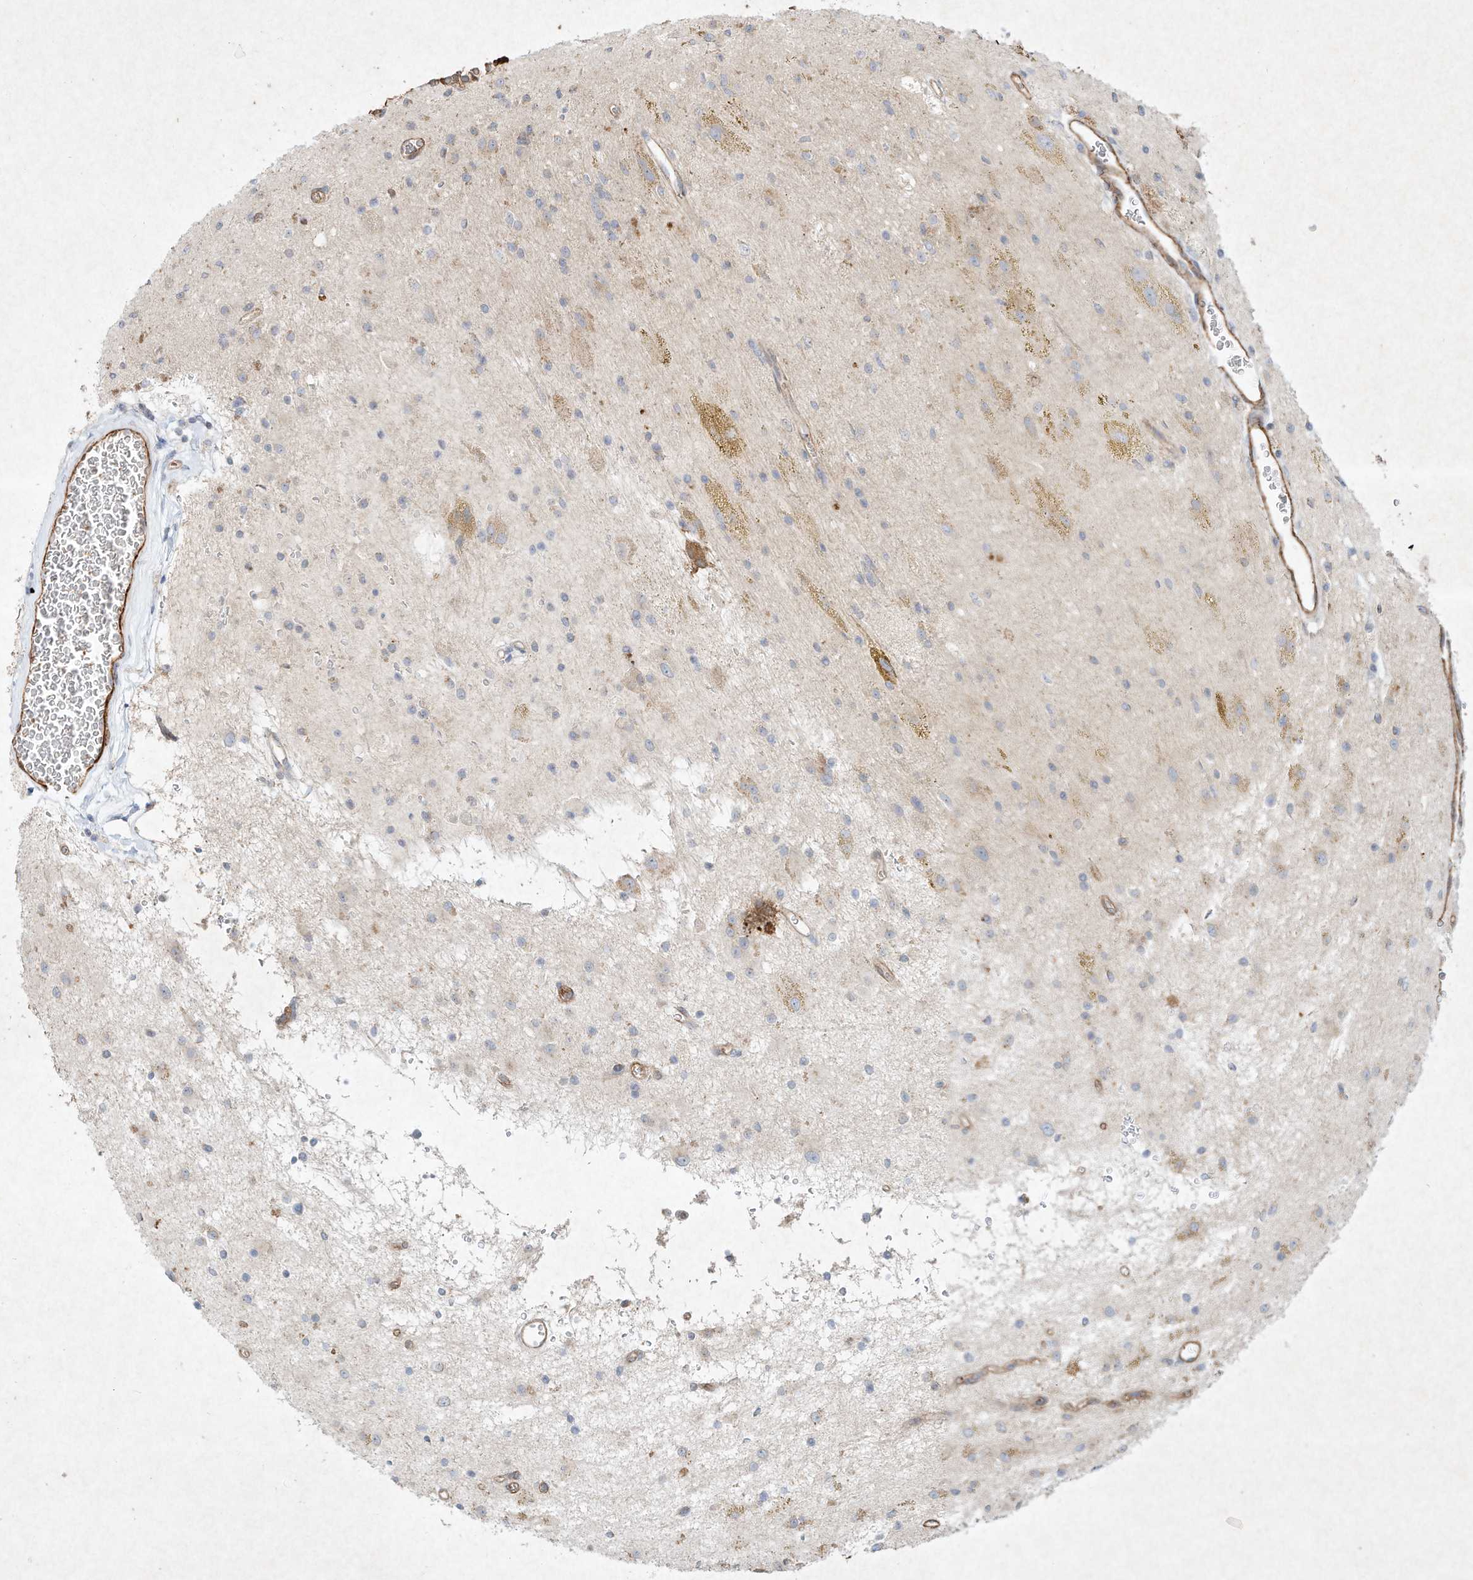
{"staining": {"intensity": "negative", "quantity": "none", "location": "none"}, "tissue": "glioma", "cell_type": "Tumor cells", "image_type": "cancer", "snomed": [{"axis": "morphology", "description": "Glioma, malignant, High grade"}, {"axis": "topography", "description": "Brain"}], "caption": "Immunohistochemistry (IHC) of glioma displays no expression in tumor cells.", "gene": "HTR5A", "patient": {"sex": "male", "age": 34}}